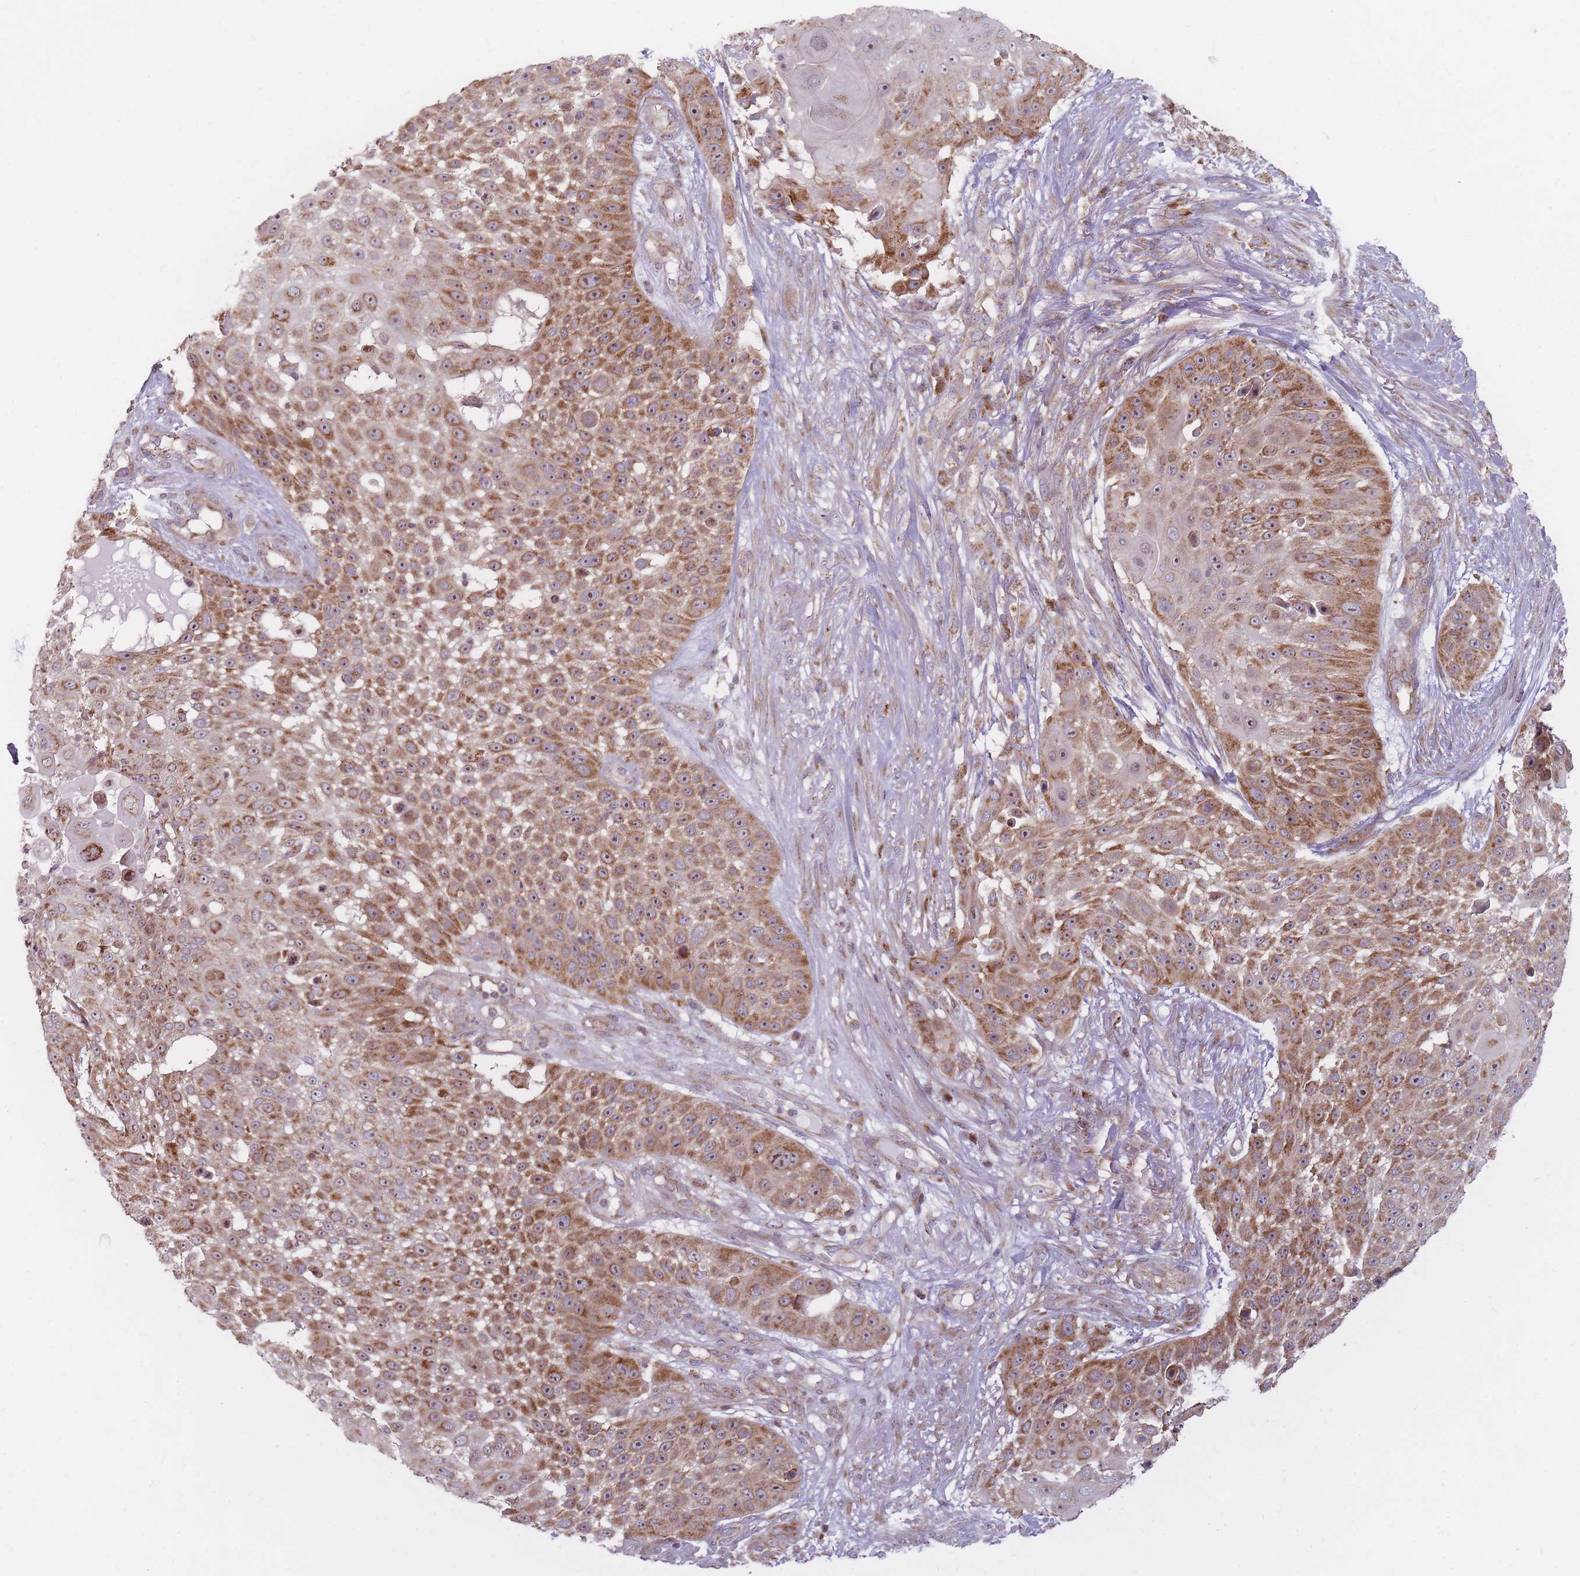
{"staining": {"intensity": "moderate", "quantity": ">75%", "location": "cytoplasmic/membranous,nuclear"}, "tissue": "skin cancer", "cell_type": "Tumor cells", "image_type": "cancer", "snomed": [{"axis": "morphology", "description": "Squamous cell carcinoma, NOS"}, {"axis": "topography", "description": "Skin"}], "caption": "IHC histopathology image of human skin cancer stained for a protein (brown), which displays medium levels of moderate cytoplasmic/membranous and nuclear staining in approximately >75% of tumor cells.", "gene": "NDUFA9", "patient": {"sex": "female", "age": 86}}